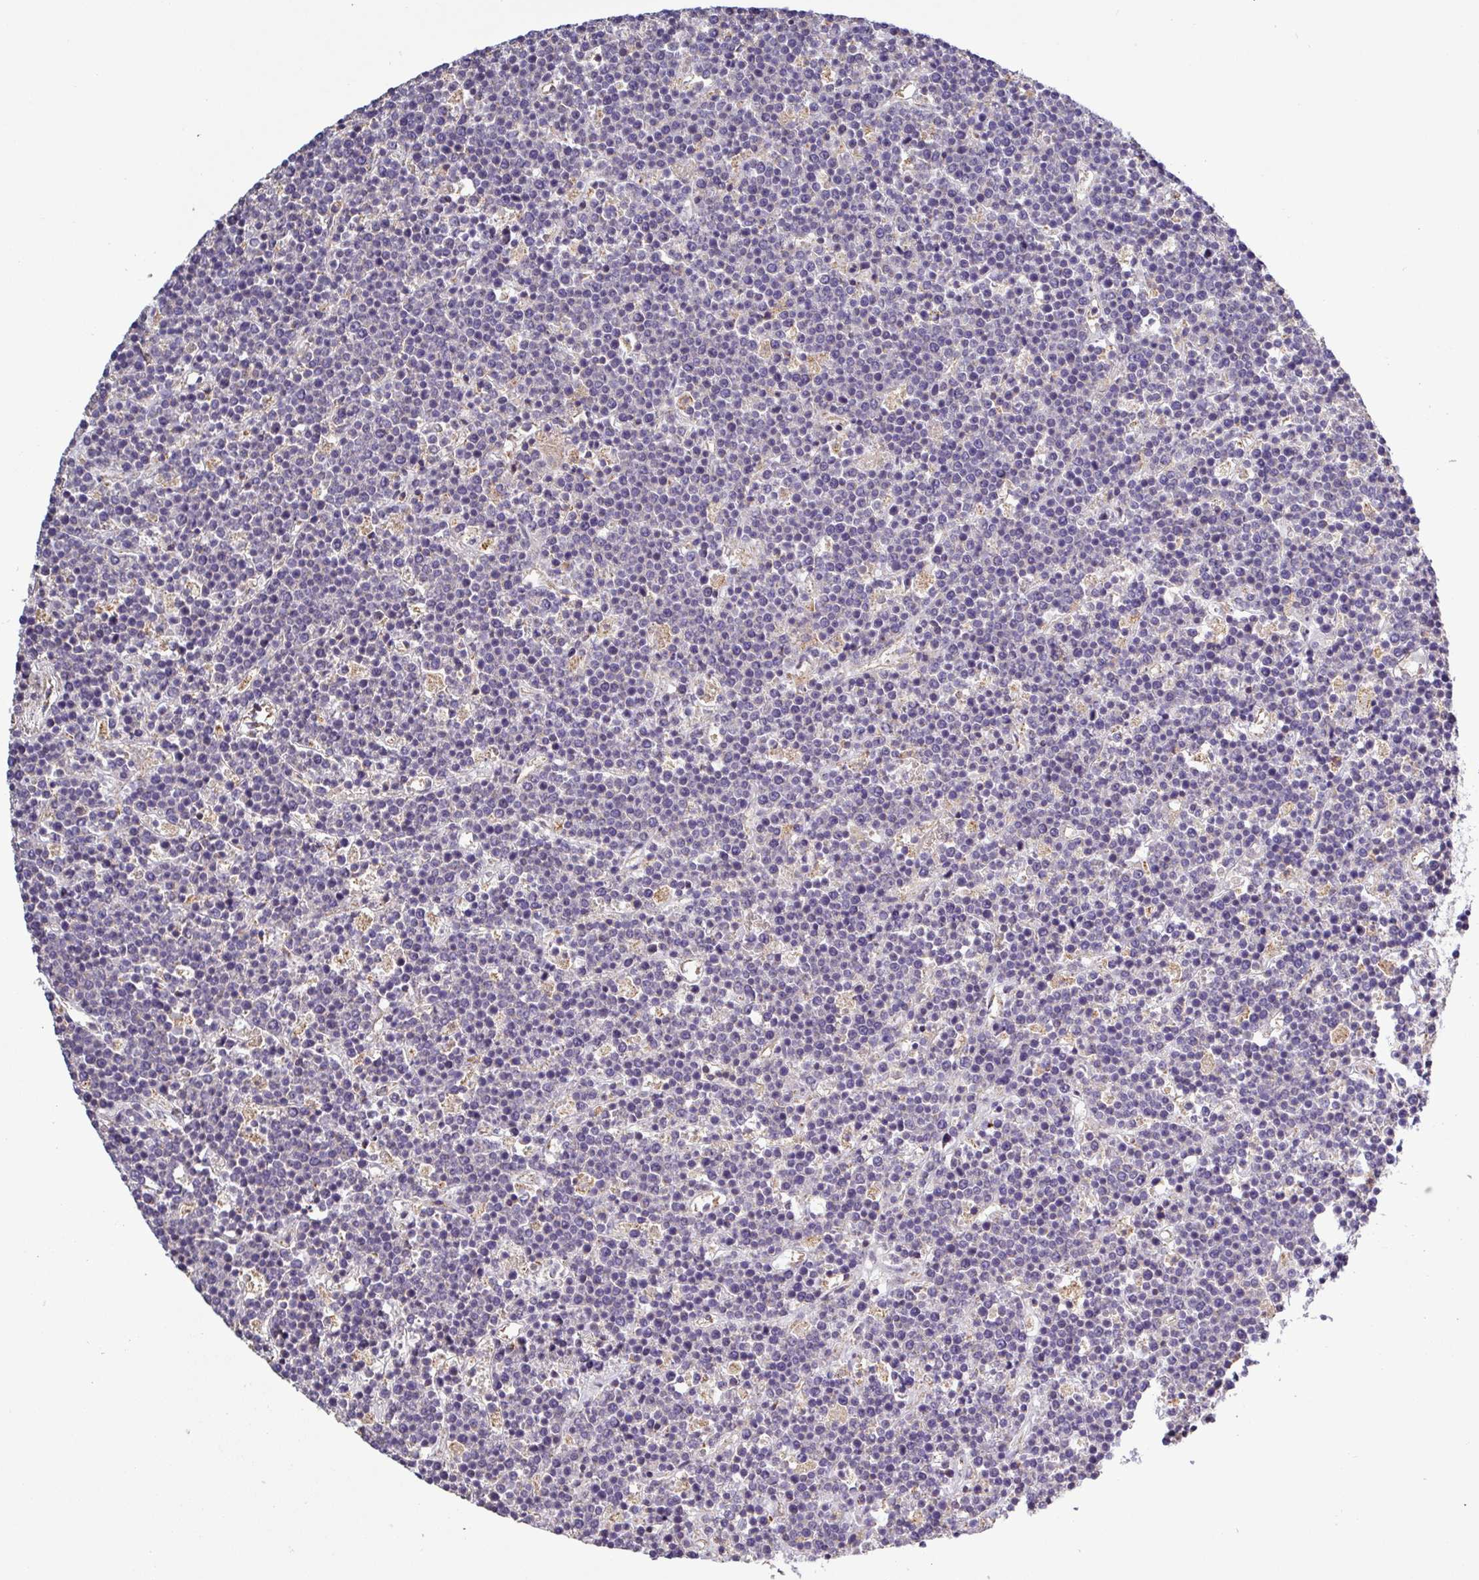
{"staining": {"intensity": "negative", "quantity": "none", "location": "none"}, "tissue": "lymphoma", "cell_type": "Tumor cells", "image_type": "cancer", "snomed": [{"axis": "morphology", "description": "Malignant lymphoma, non-Hodgkin's type, High grade"}, {"axis": "topography", "description": "Ovary"}], "caption": "Human lymphoma stained for a protein using immunohistochemistry demonstrates no expression in tumor cells.", "gene": "SFTPB", "patient": {"sex": "female", "age": 56}}